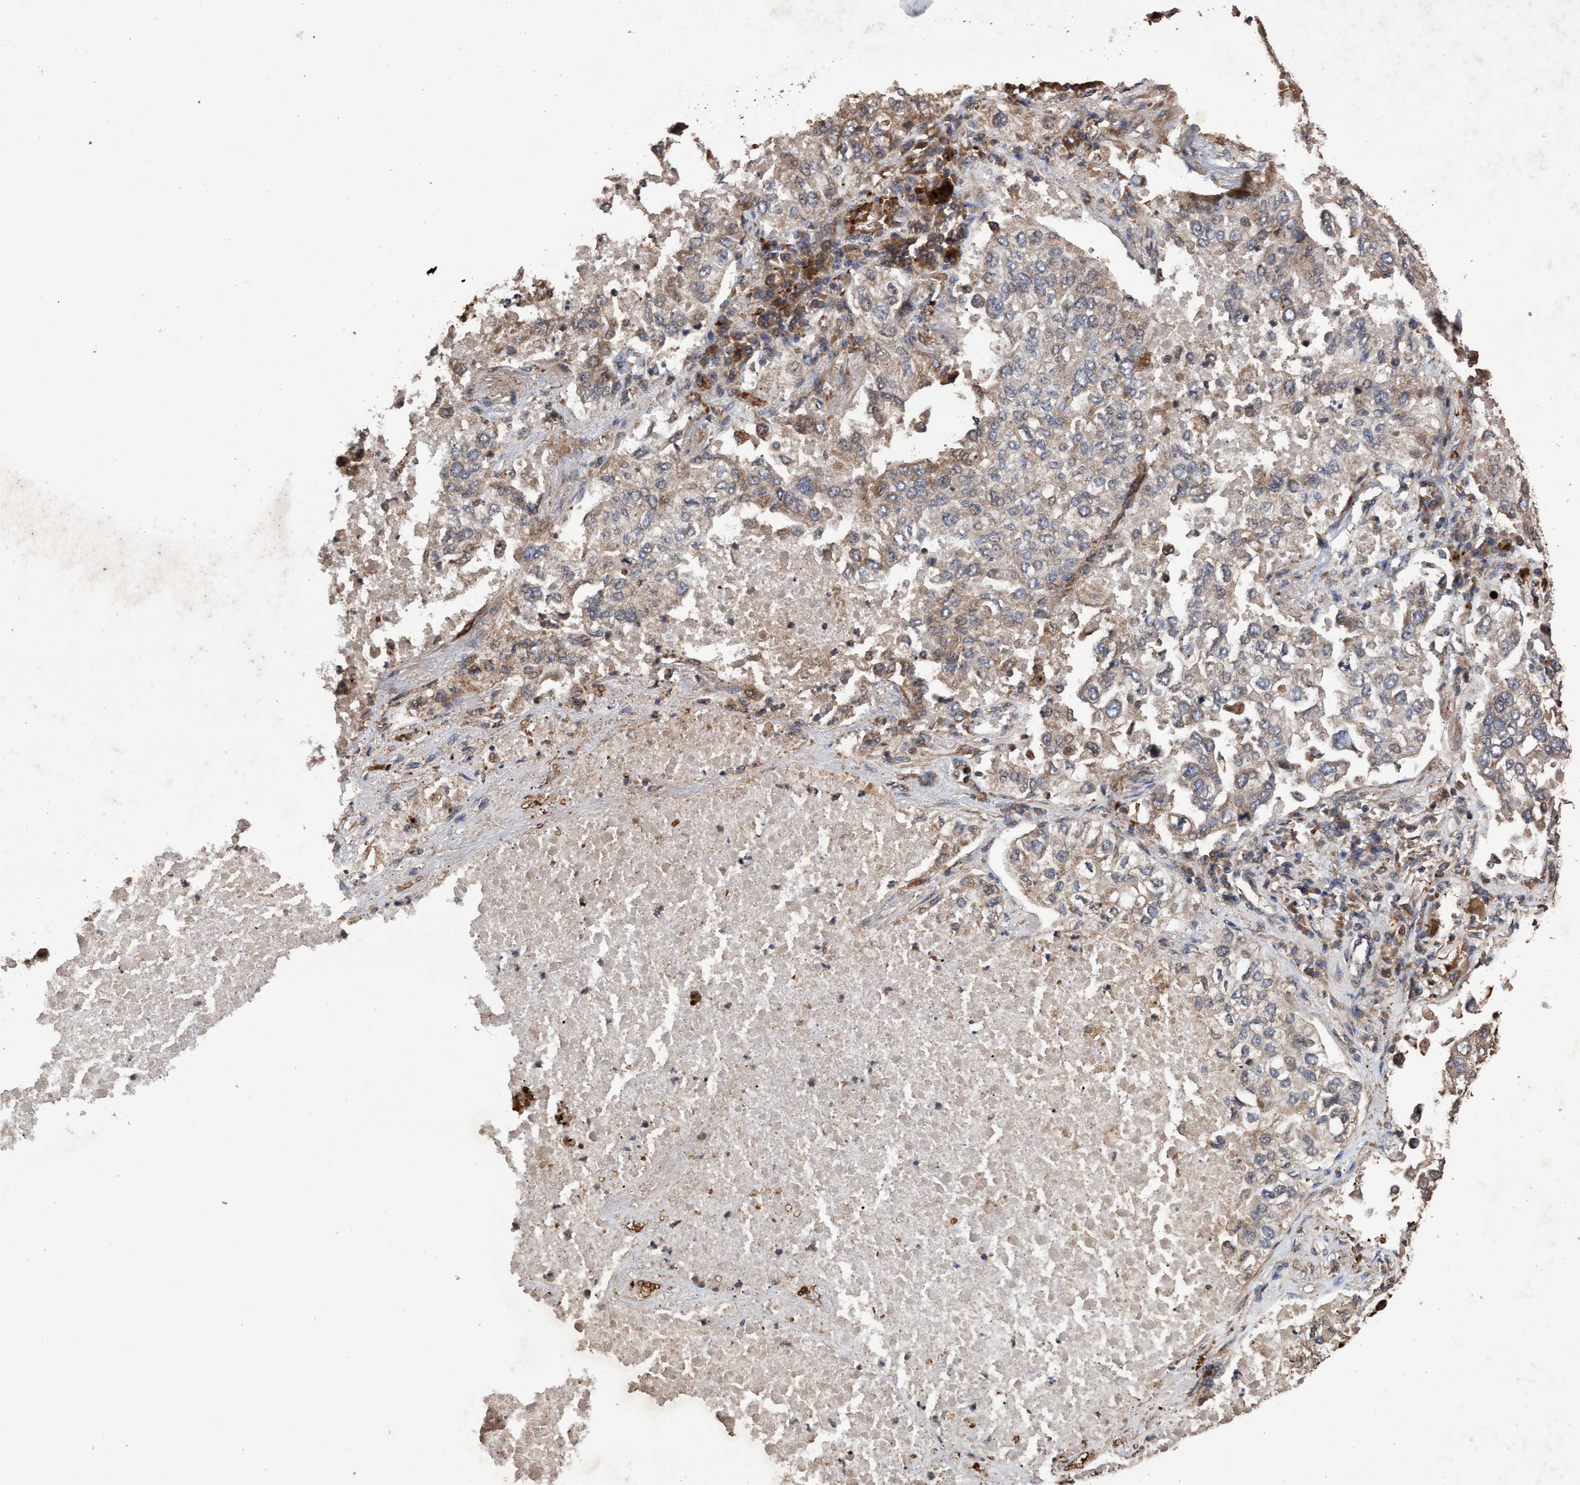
{"staining": {"intensity": "weak", "quantity": "25%-75%", "location": "cytoplasmic/membranous"}, "tissue": "lung cancer", "cell_type": "Tumor cells", "image_type": "cancer", "snomed": [{"axis": "morphology", "description": "Inflammation, NOS"}, {"axis": "morphology", "description": "Adenocarcinoma, NOS"}, {"axis": "topography", "description": "Lung"}], "caption": "Immunohistochemistry (DAB) staining of lung adenocarcinoma reveals weak cytoplasmic/membranous protein staining in approximately 25%-75% of tumor cells.", "gene": "CHMP6", "patient": {"sex": "male", "age": 63}}